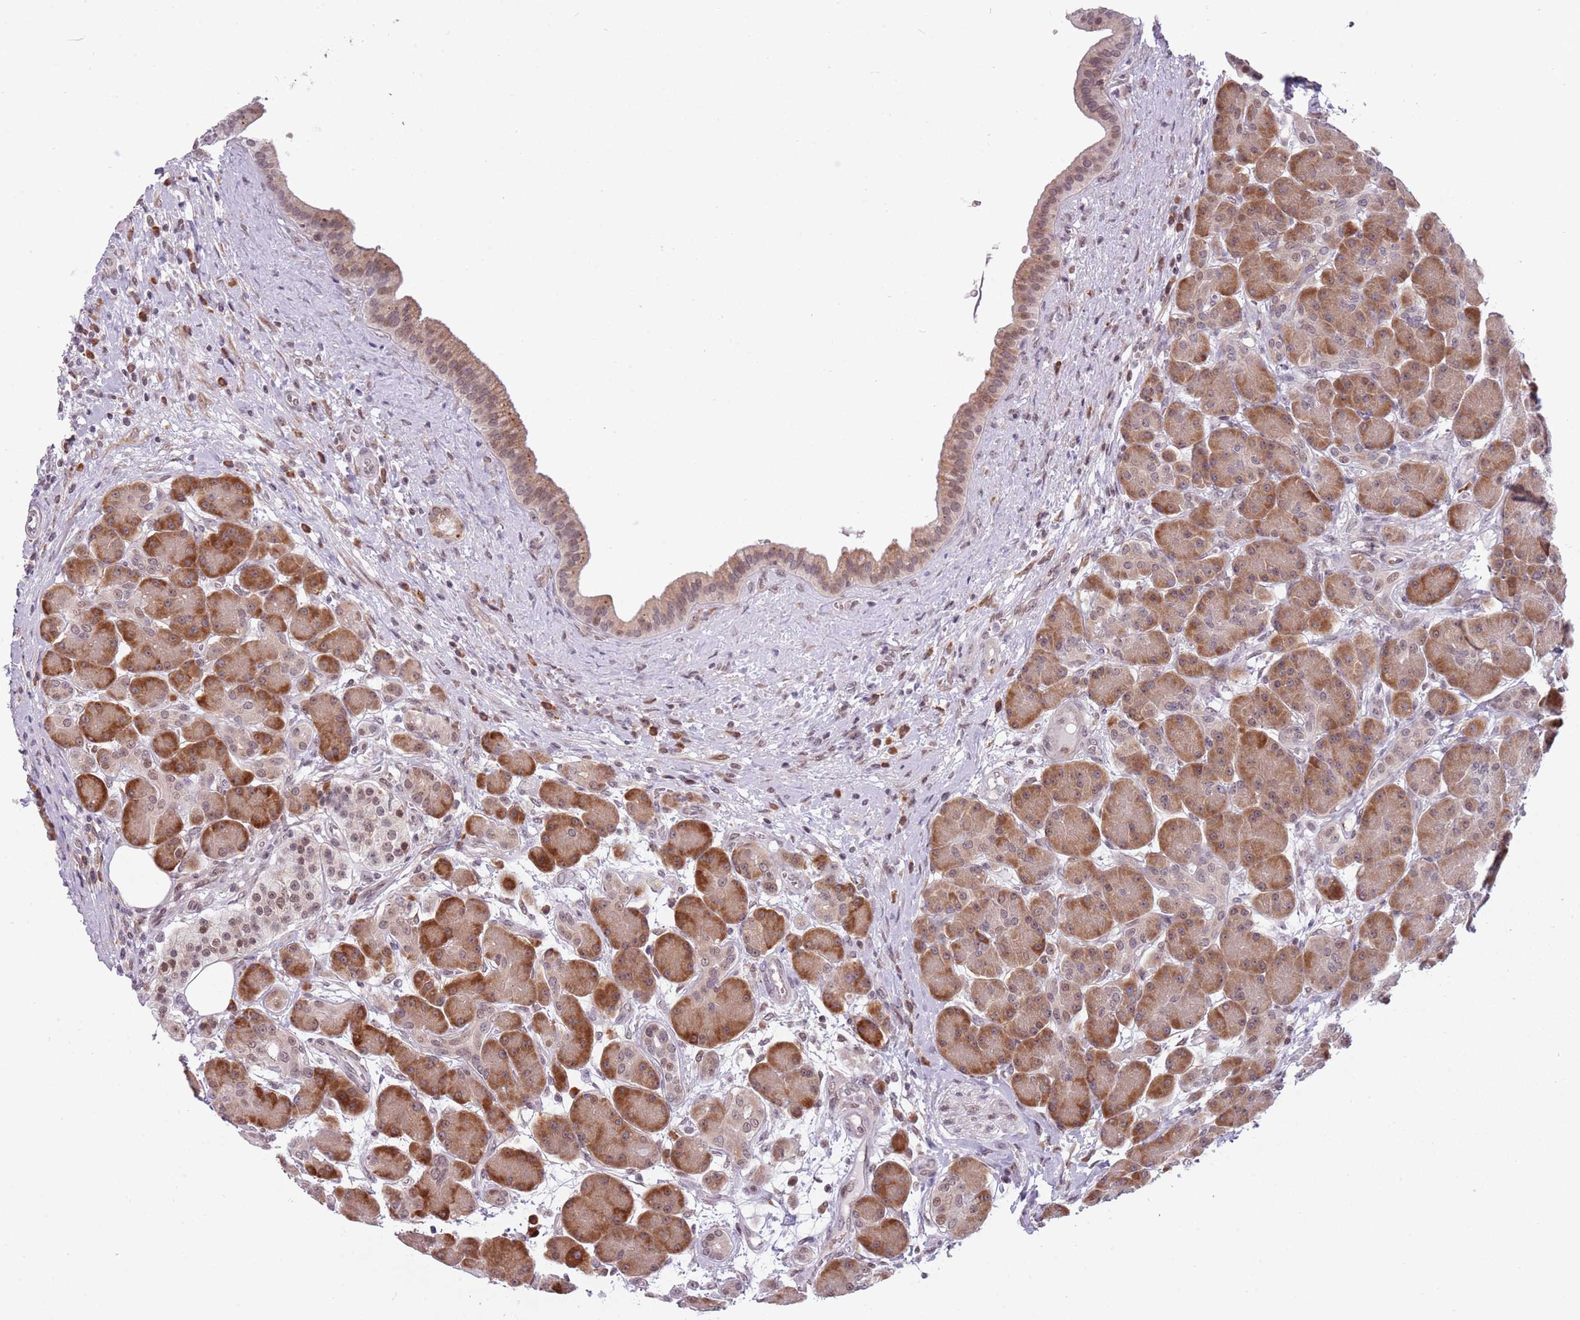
{"staining": {"intensity": "strong", "quantity": ">75%", "location": "cytoplasmic/membranous,nuclear"}, "tissue": "pancreas", "cell_type": "Exocrine glandular cells", "image_type": "normal", "snomed": [{"axis": "morphology", "description": "Normal tissue, NOS"}, {"axis": "topography", "description": "Pancreas"}], "caption": "An immunohistochemistry micrograph of unremarkable tissue is shown. Protein staining in brown labels strong cytoplasmic/membranous,nuclear positivity in pancreas within exocrine glandular cells.", "gene": "BARD1", "patient": {"sex": "male", "age": 63}}